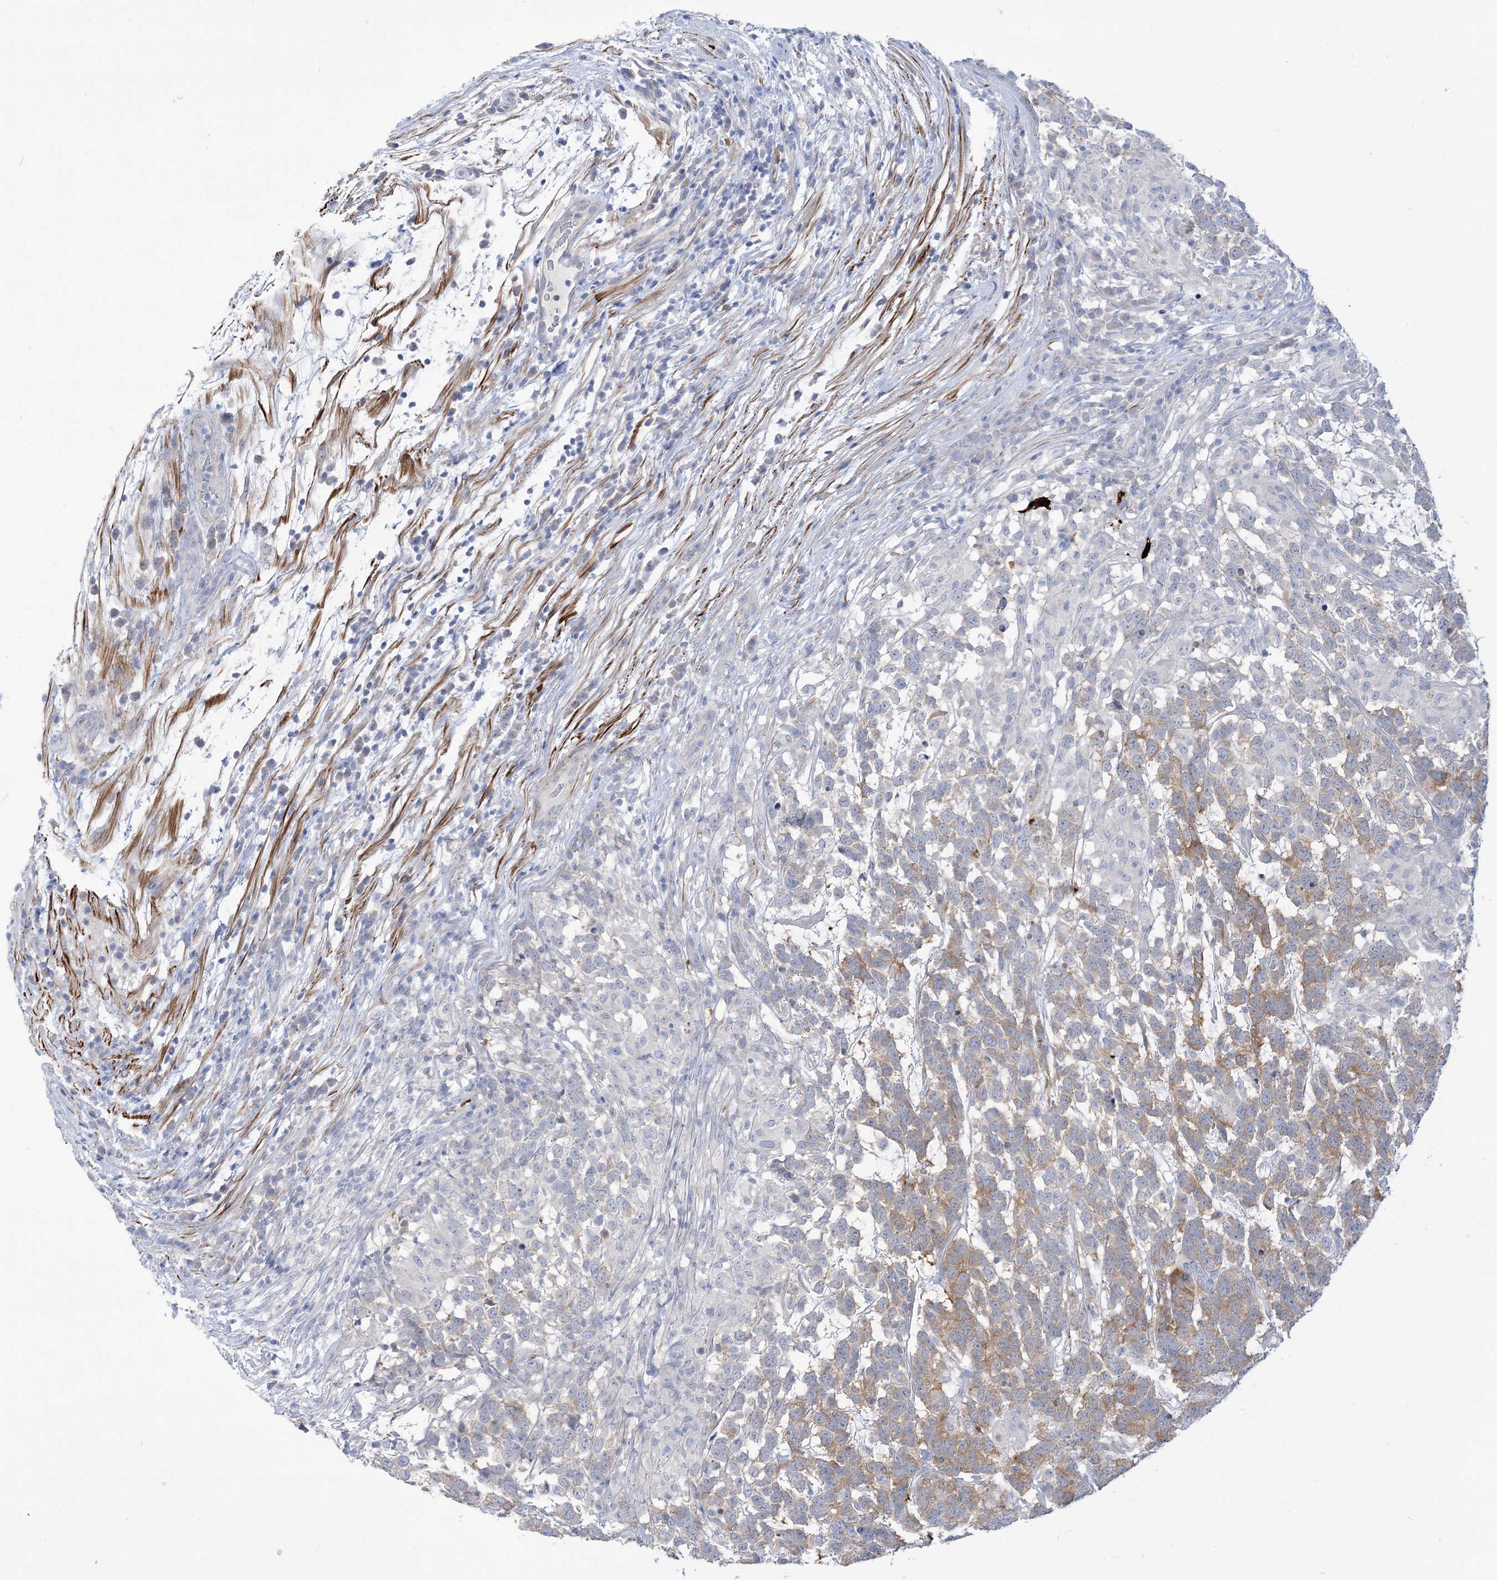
{"staining": {"intensity": "moderate", "quantity": "25%-75%", "location": "cytoplasmic/membranous"}, "tissue": "testis cancer", "cell_type": "Tumor cells", "image_type": "cancer", "snomed": [{"axis": "morphology", "description": "Carcinoma, Embryonal, NOS"}, {"axis": "topography", "description": "Testis"}], "caption": "Moderate cytoplasmic/membranous expression for a protein is identified in approximately 25%-75% of tumor cells of testis cancer (embryonal carcinoma) using IHC.", "gene": "MARS2", "patient": {"sex": "male", "age": 26}}